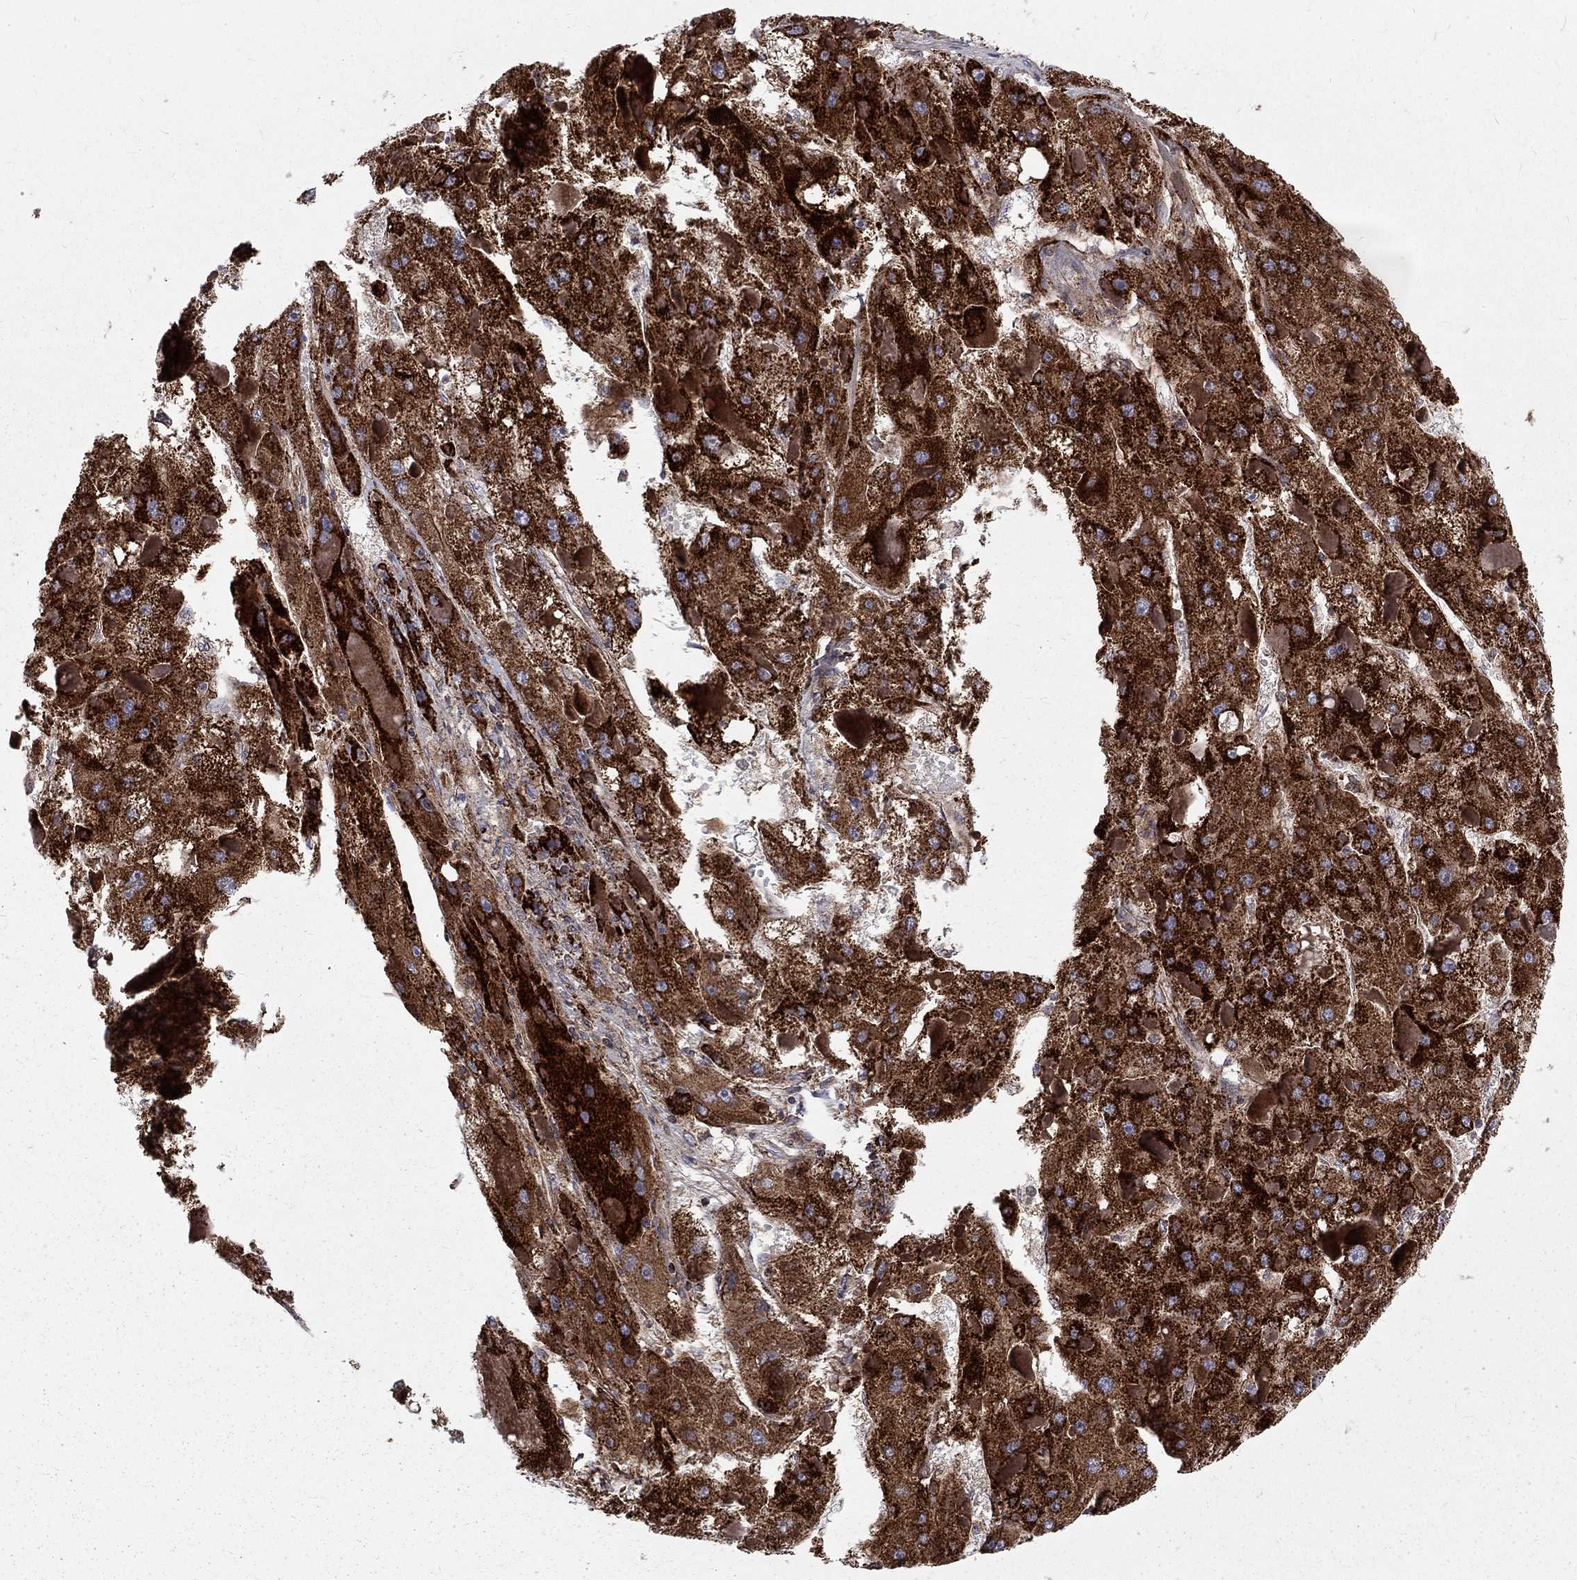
{"staining": {"intensity": "strong", "quantity": ">75%", "location": "cytoplasmic/membranous"}, "tissue": "liver cancer", "cell_type": "Tumor cells", "image_type": "cancer", "snomed": [{"axis": "morphology", "description": "Carcinoma, Hepatocellular, NOS"}, {"axis": "topography", "description": "Liver"}], "caption": "Liver hepatocellular carcinoma stained with a protein marker reveals strong staining in tumor cells.", "gene": "ALDH1B1", "patient": {"sex": "female", "age": 73}}